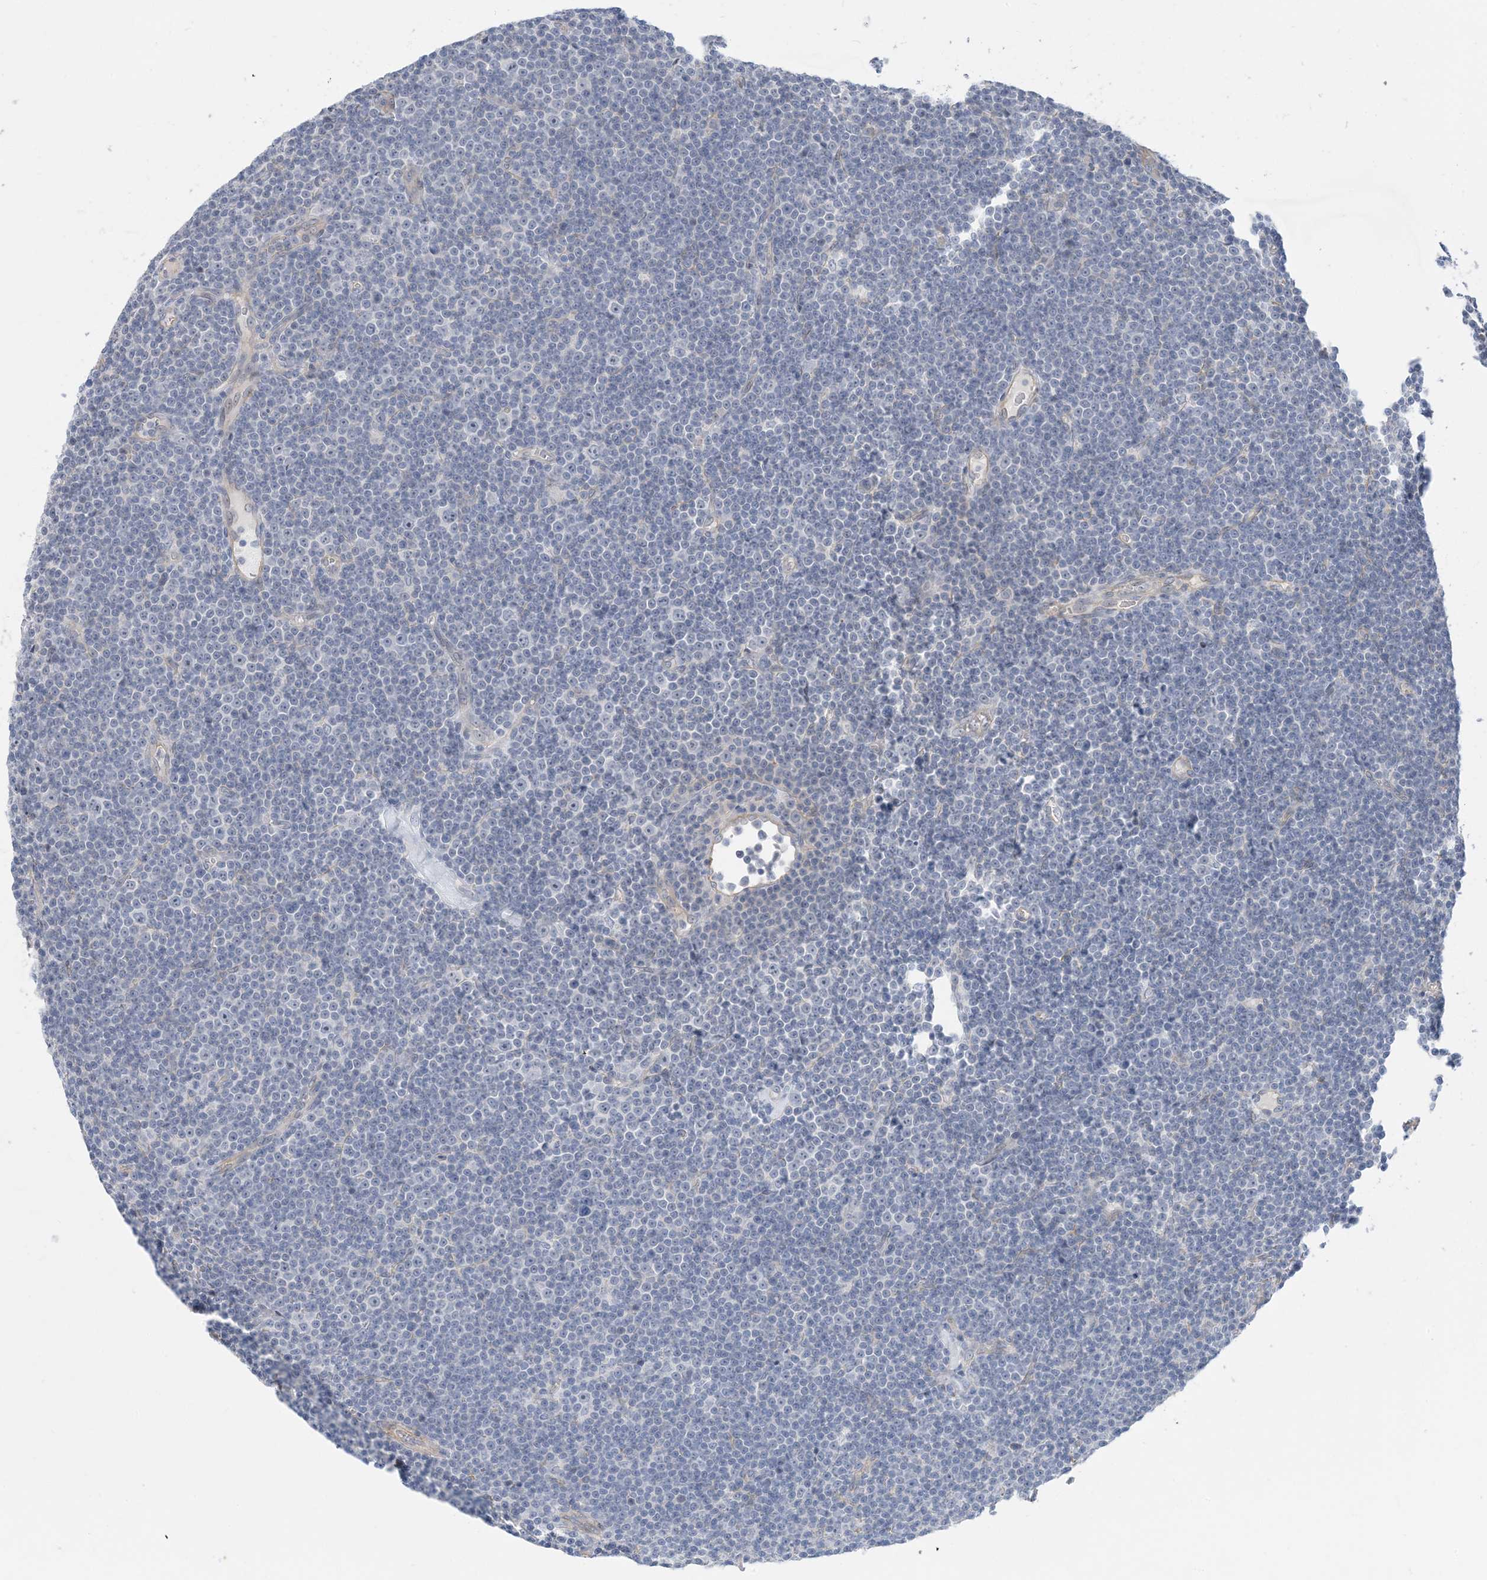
{"staining": {"intensity": "negative", "quantity": "none", "location": "none"}, "tissue": "lymphoma", "cell_type": "Tumor cells", "image_type": "cancer", "snomed": [{"axis": "morphology", "description": "Malignant lymphoma, non-Hodgkin's type, Low grade"}, {"axis": "topography", "description": "Lymph node"}], "caption": "High magnification brightfield microscopy of low-grade malignant lymphoma, non-Hodgkin's type stained with DAB (brown) and counterstained with hematoxylin (blue): tumor cells show no significant expression. (Brightfield microscopy of DAB (3,3'-diaminobenzidine) immunohistochemistry (IHC) at high magnification).", "gene": "IL36B", "patient": {"sex": "female", "age": 67}}